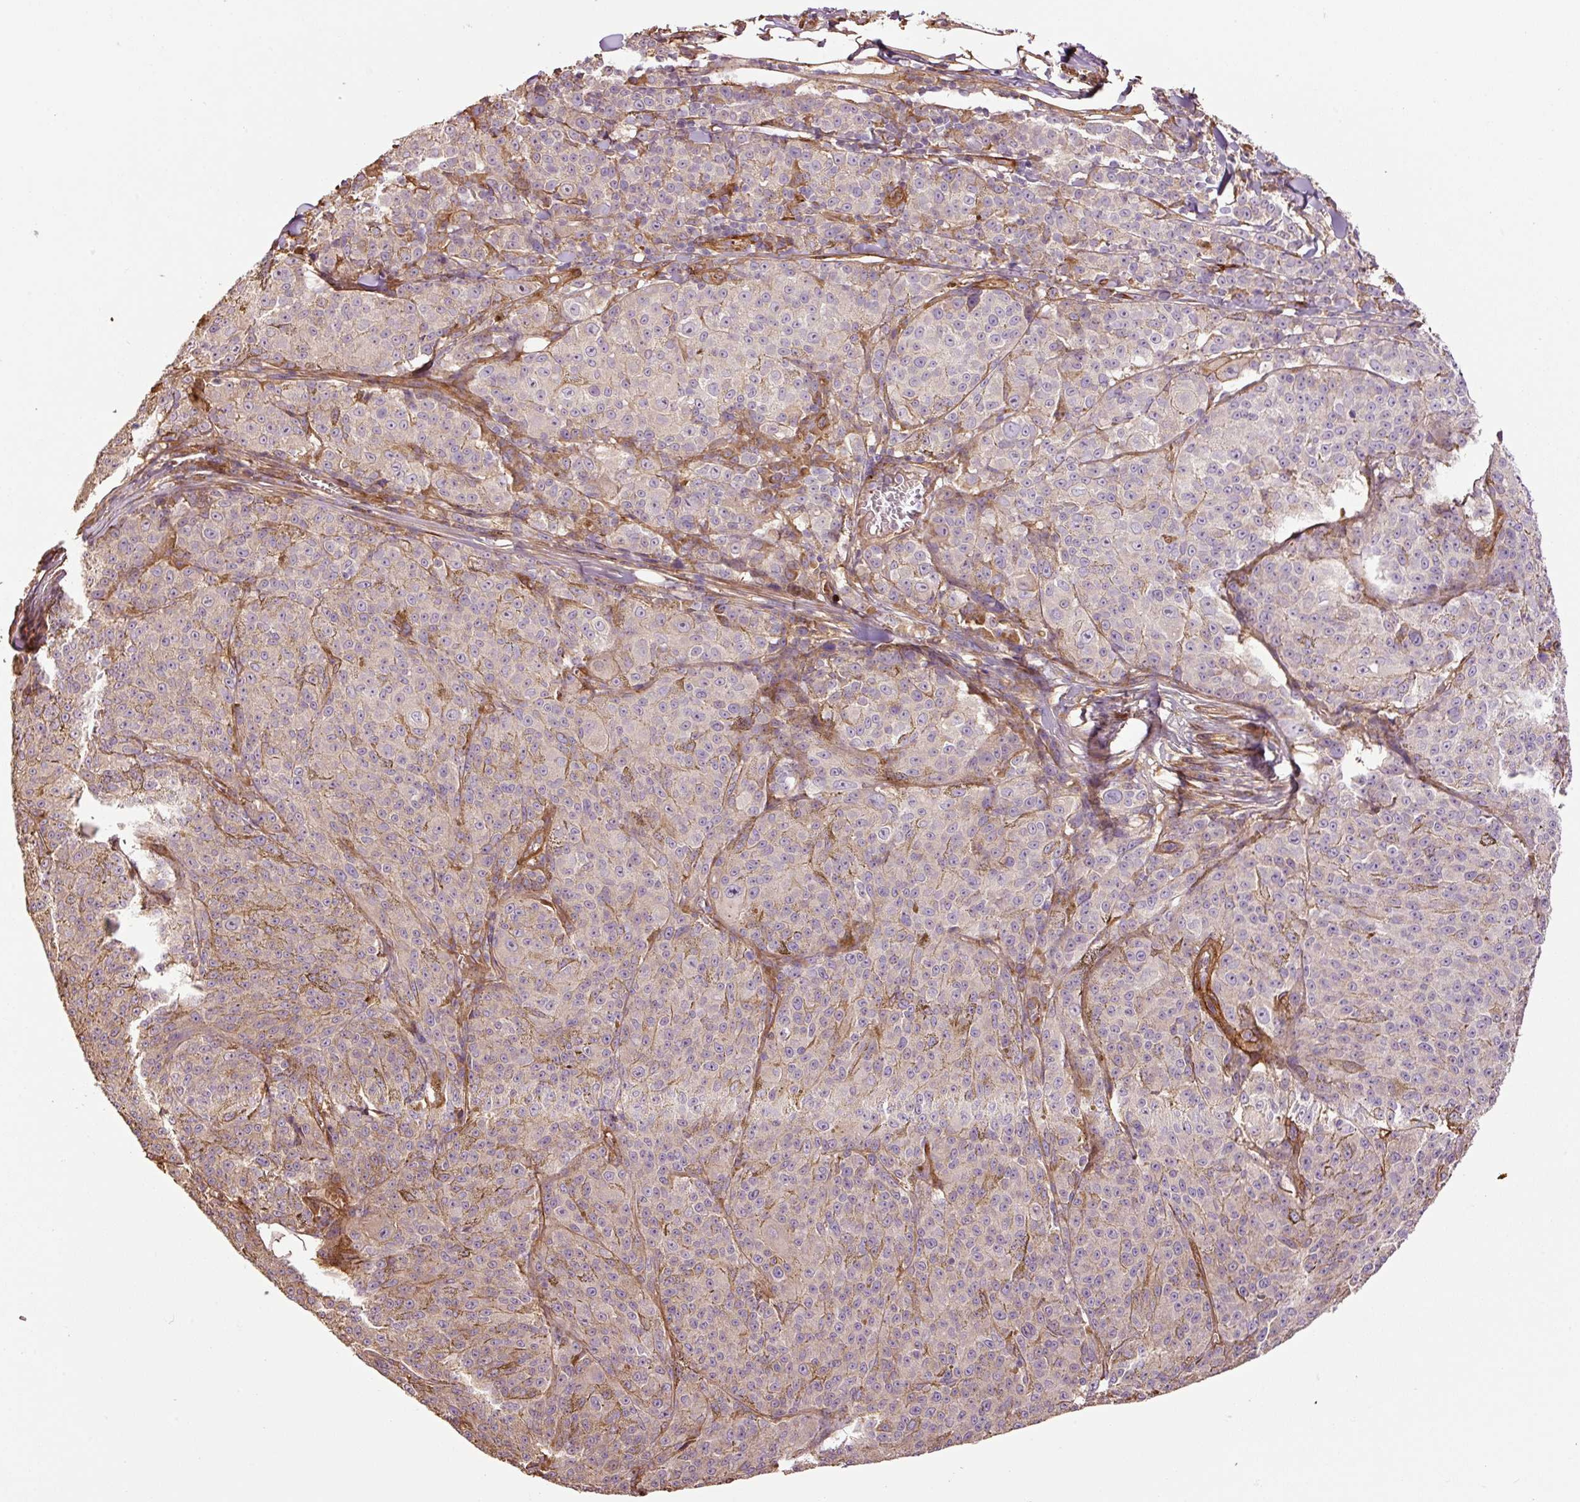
{"staining": {"intensity": "weak", "quantity": "<25%", "location": "cytoplasmic/membranous"}, "tissue": "melanoma", "cell_type": "Tumor cells", "image_type": "cancer", "snomed": [{"axis": "morphology", "description": "Malignant melanoma, NOS"}, {"axis": "topography", "description": "Skin"}], "caption": "There is no significant positivity in tumor cells of melanoma.", "gene": "NID2", "patient": {"sex": "female", "age": 52}}